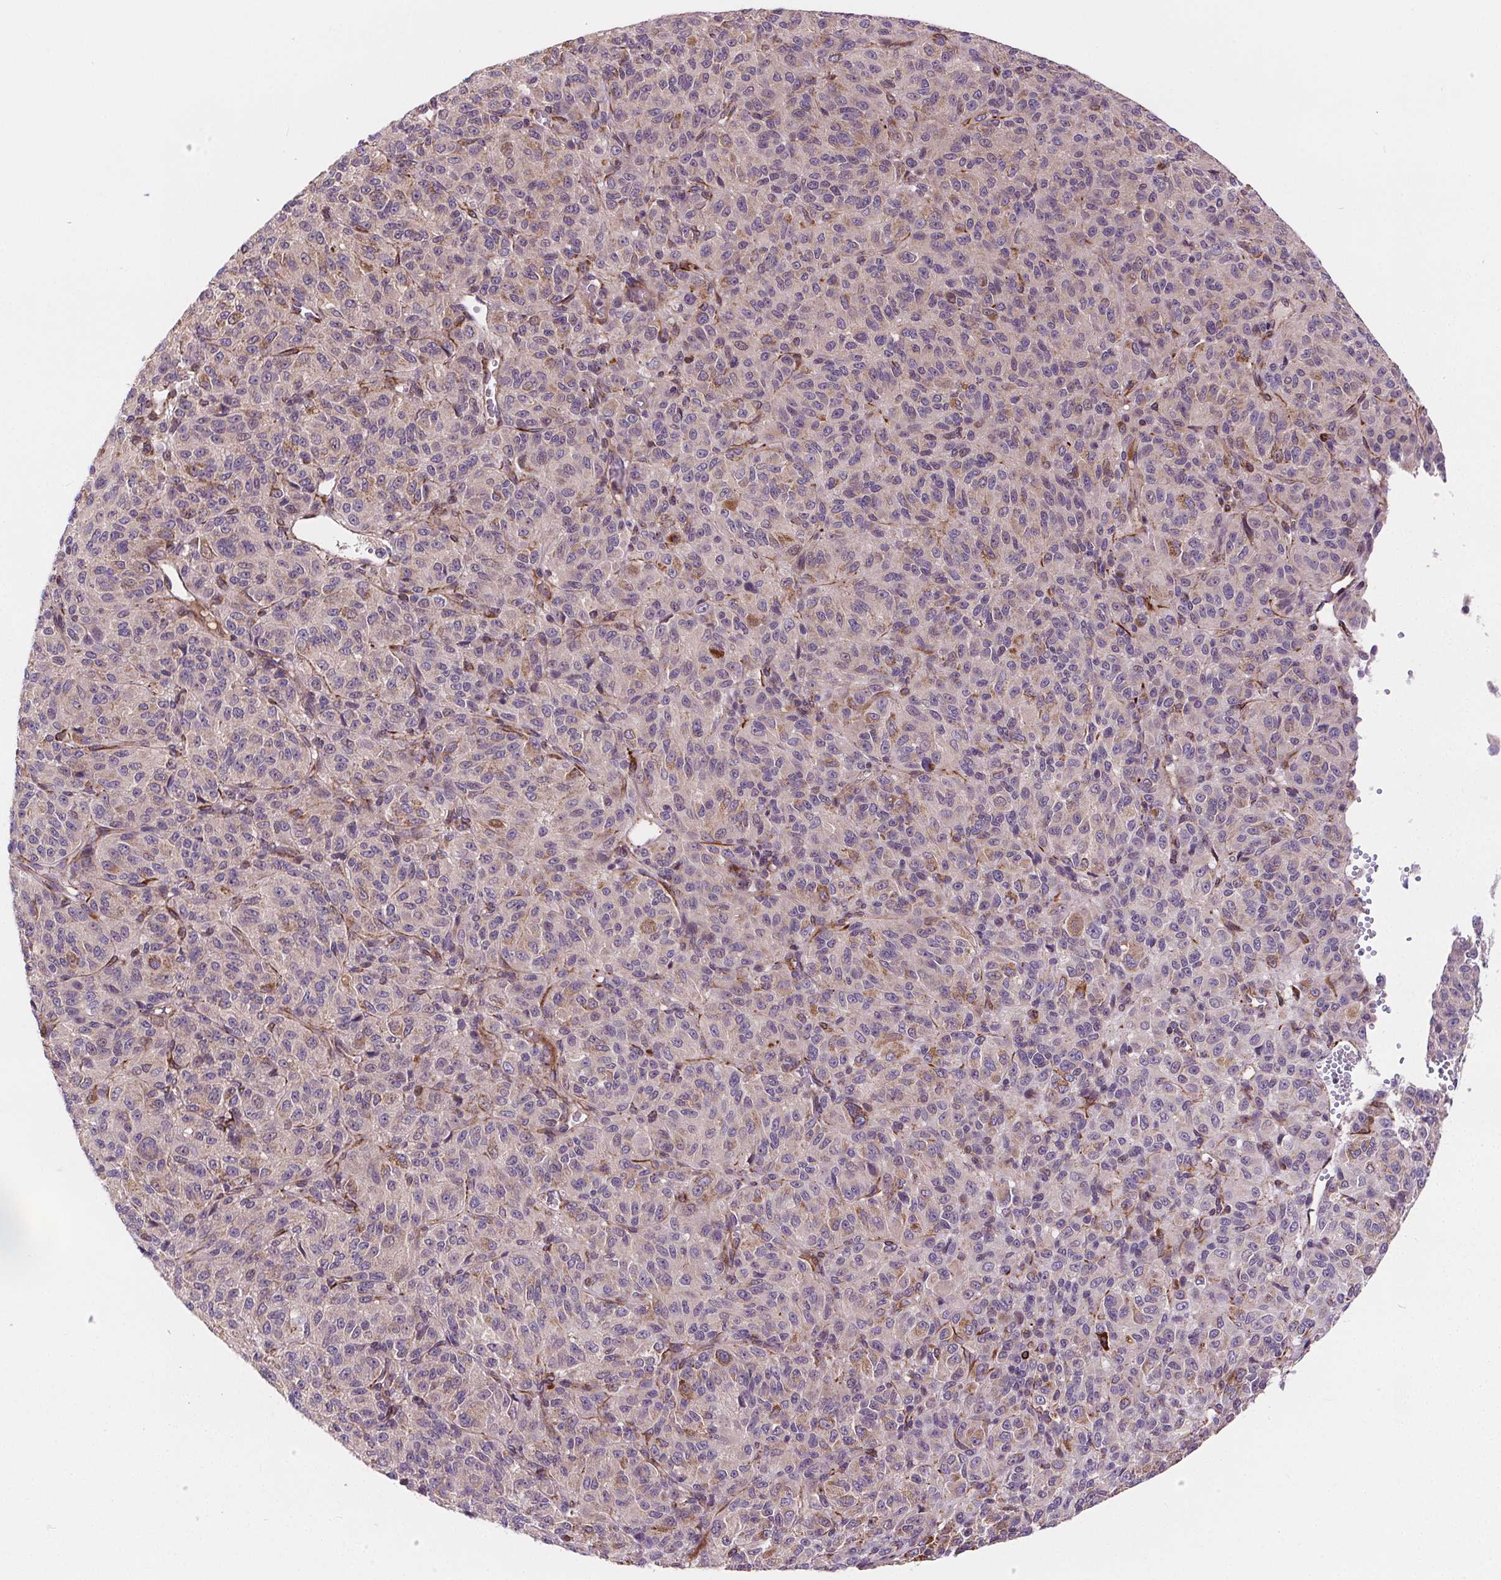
{"staining": {"intensity": "moderate", "quantity": "<25%", "location": "cytoplasmic/membranous"}, "tissue": "melanoma", "cell_type": "Tumor cells", "image_type": "cancer", "snomed": [{"axis": "morphology", "description": "Malignant melanoma, Metastatic site"}, {"axis": "topography", "description": "Brain"}], "caption": "The histopathology image demonstrates staining of malignant melanoma (metastatic site), revealing moderate cytoplasmic/membranous protein positivity (brown color) within tumor cells. (DAB IHC with brightfield microscopy, high magnification).", "gene": "GOLT1B", "patient": {"sex": "female", "age": 56}}